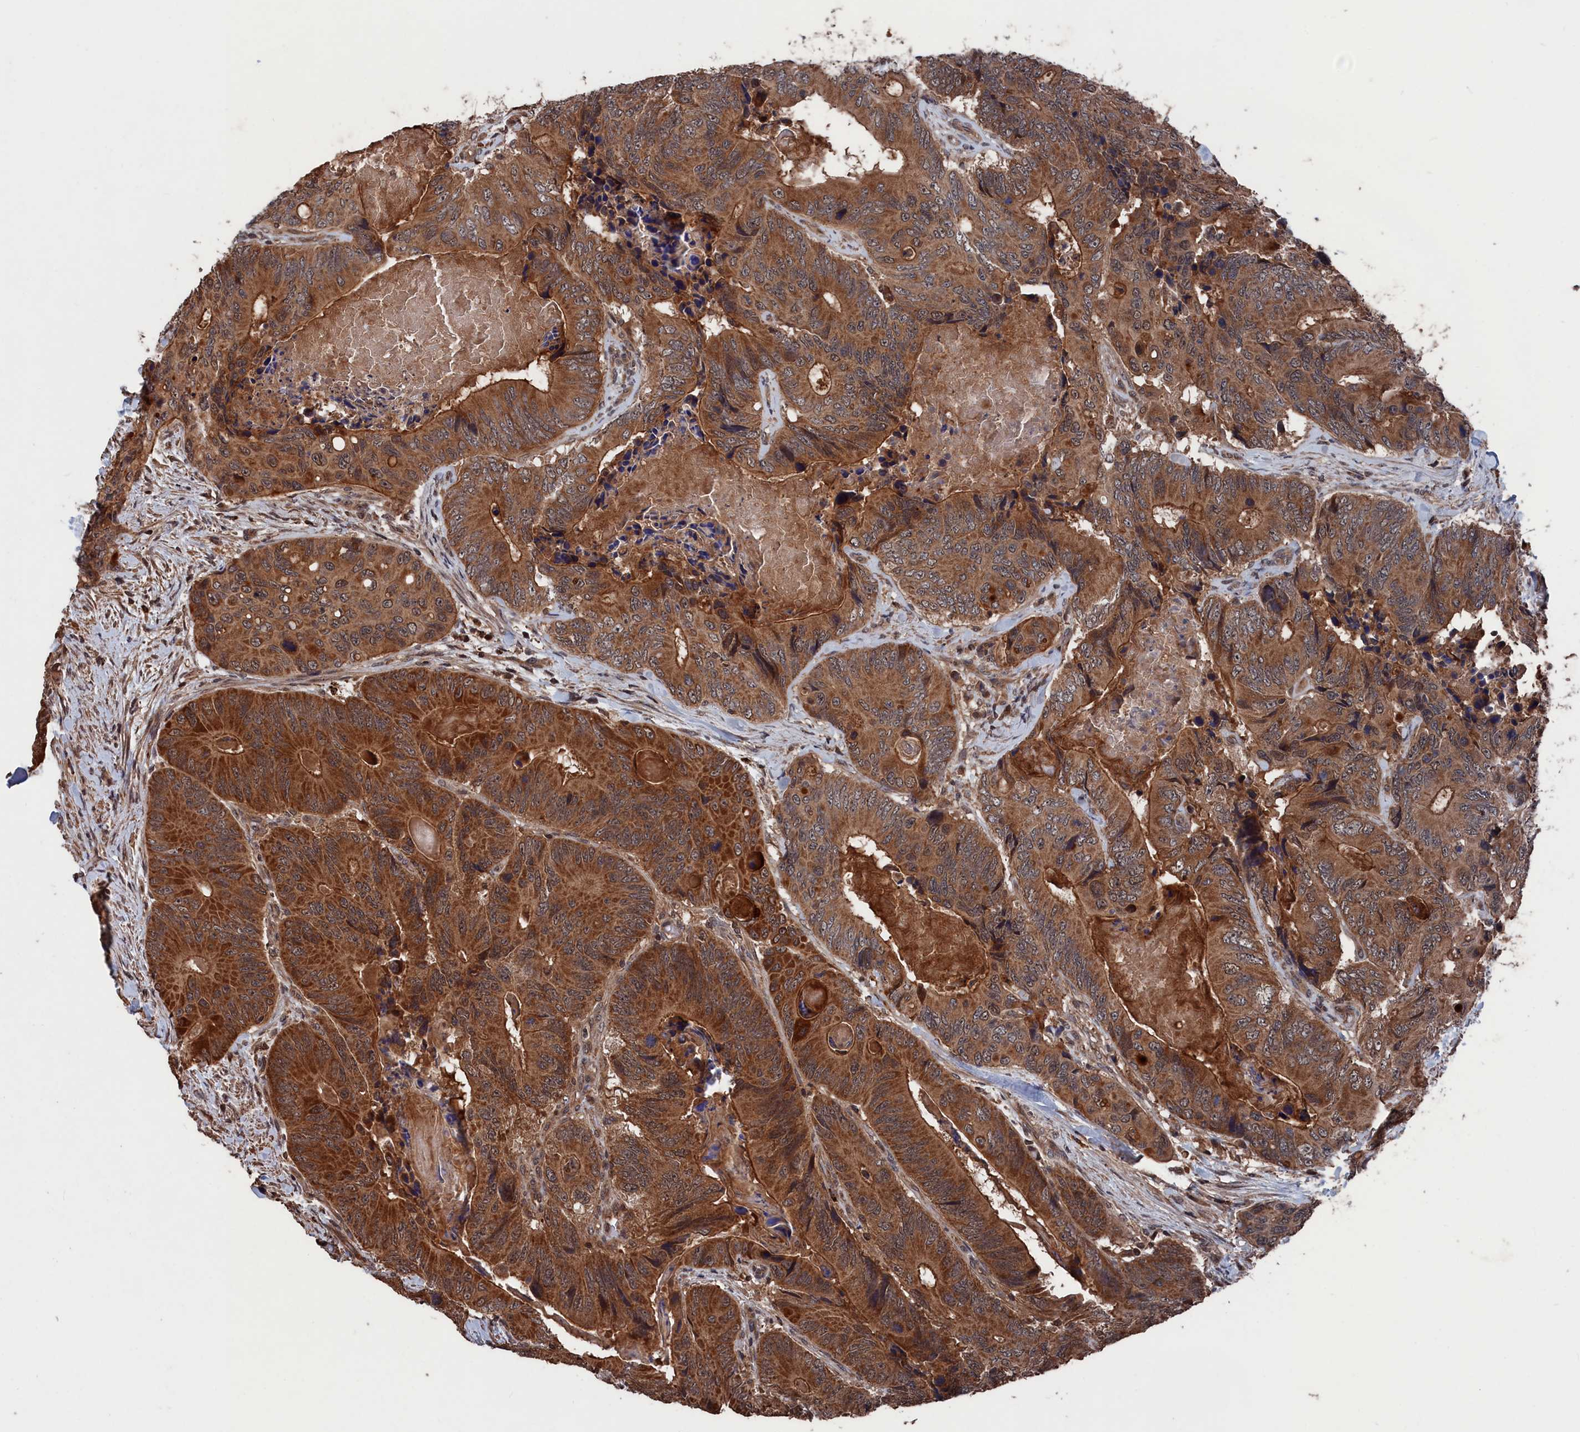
{"staining": {"intensity": "strong", "quantity": ">75%", "location": "cytoplasmic/membranous"}, "tissue": "colorectal cancer", "cell_type": "Tumor cells", "image_type": "cancer", "snomed": [{"axis": "morphology", "description": "Adenocarcinoma, NOS"}, {"axis": "topography", "description": "Colon"}], "caption": "The photomicrograph demonstrates a brown stain indicating the presence of a protein in the cytoplasmic/membranous of tumor cells in colorectal cancer. (IHC, brightfield microscopy, high magnification).", "gene": "PDE12", "patient": {"sex": "male", "age": 84}}